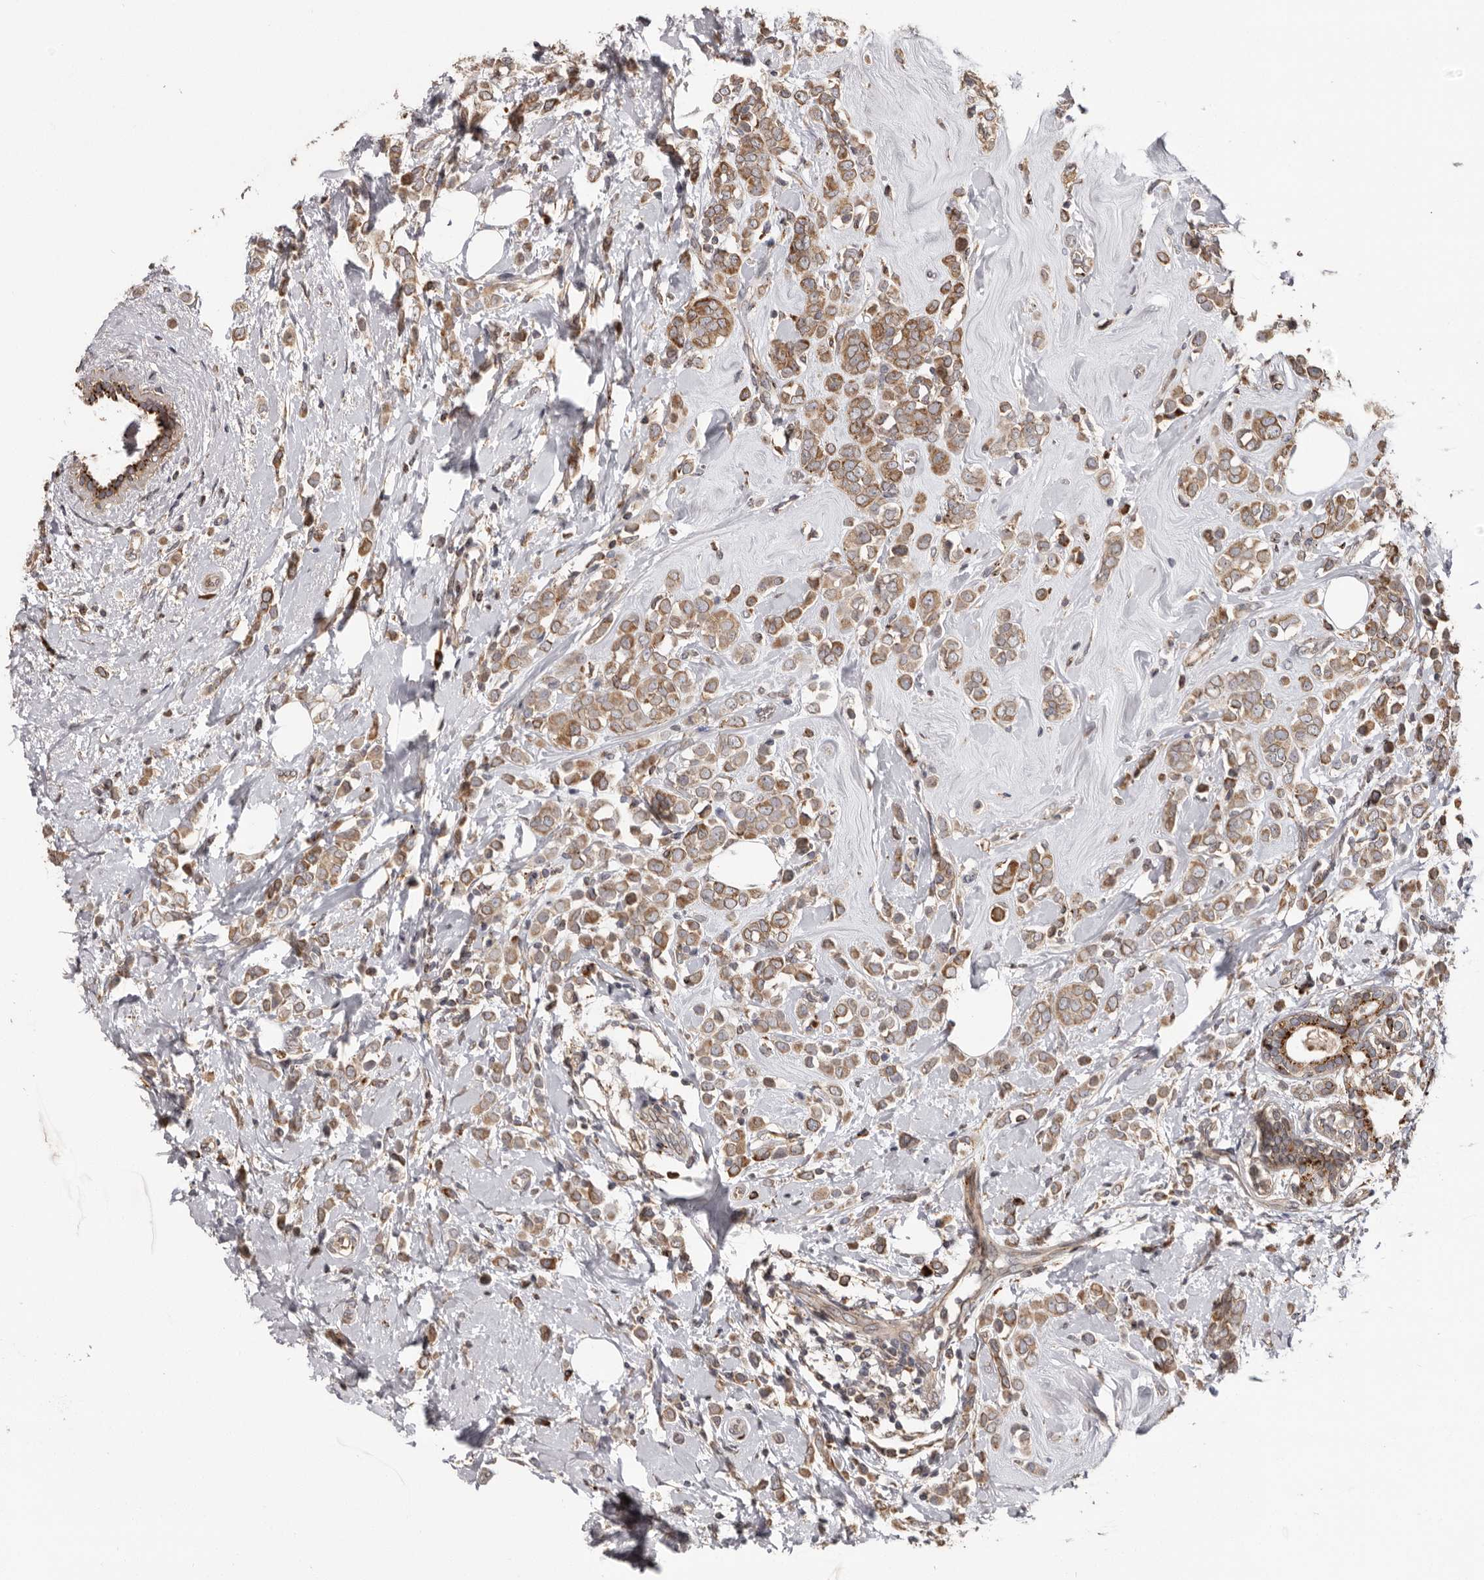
{"staining": {"intensity": "moderate", "quantity": ">75%", "location": "cytoplasmic/membranous"}, "tissue": "breast cancer", "cell_type": "Tumor cells", "image_type": "cancer", "snomed": [{"axis": "morphology", "description": "Lobular carcinoma"}, {"axis": "topography", "description": "Breast"}], "caption": "Immunohistochemical staining of breast lobular carcinoma reveals medium levels of moderate cytoplasmic/membranous protein positivity in about >75% of tumor cells.", "gene": "NUP43", "patient": {"sex": "female", "age": 47}}